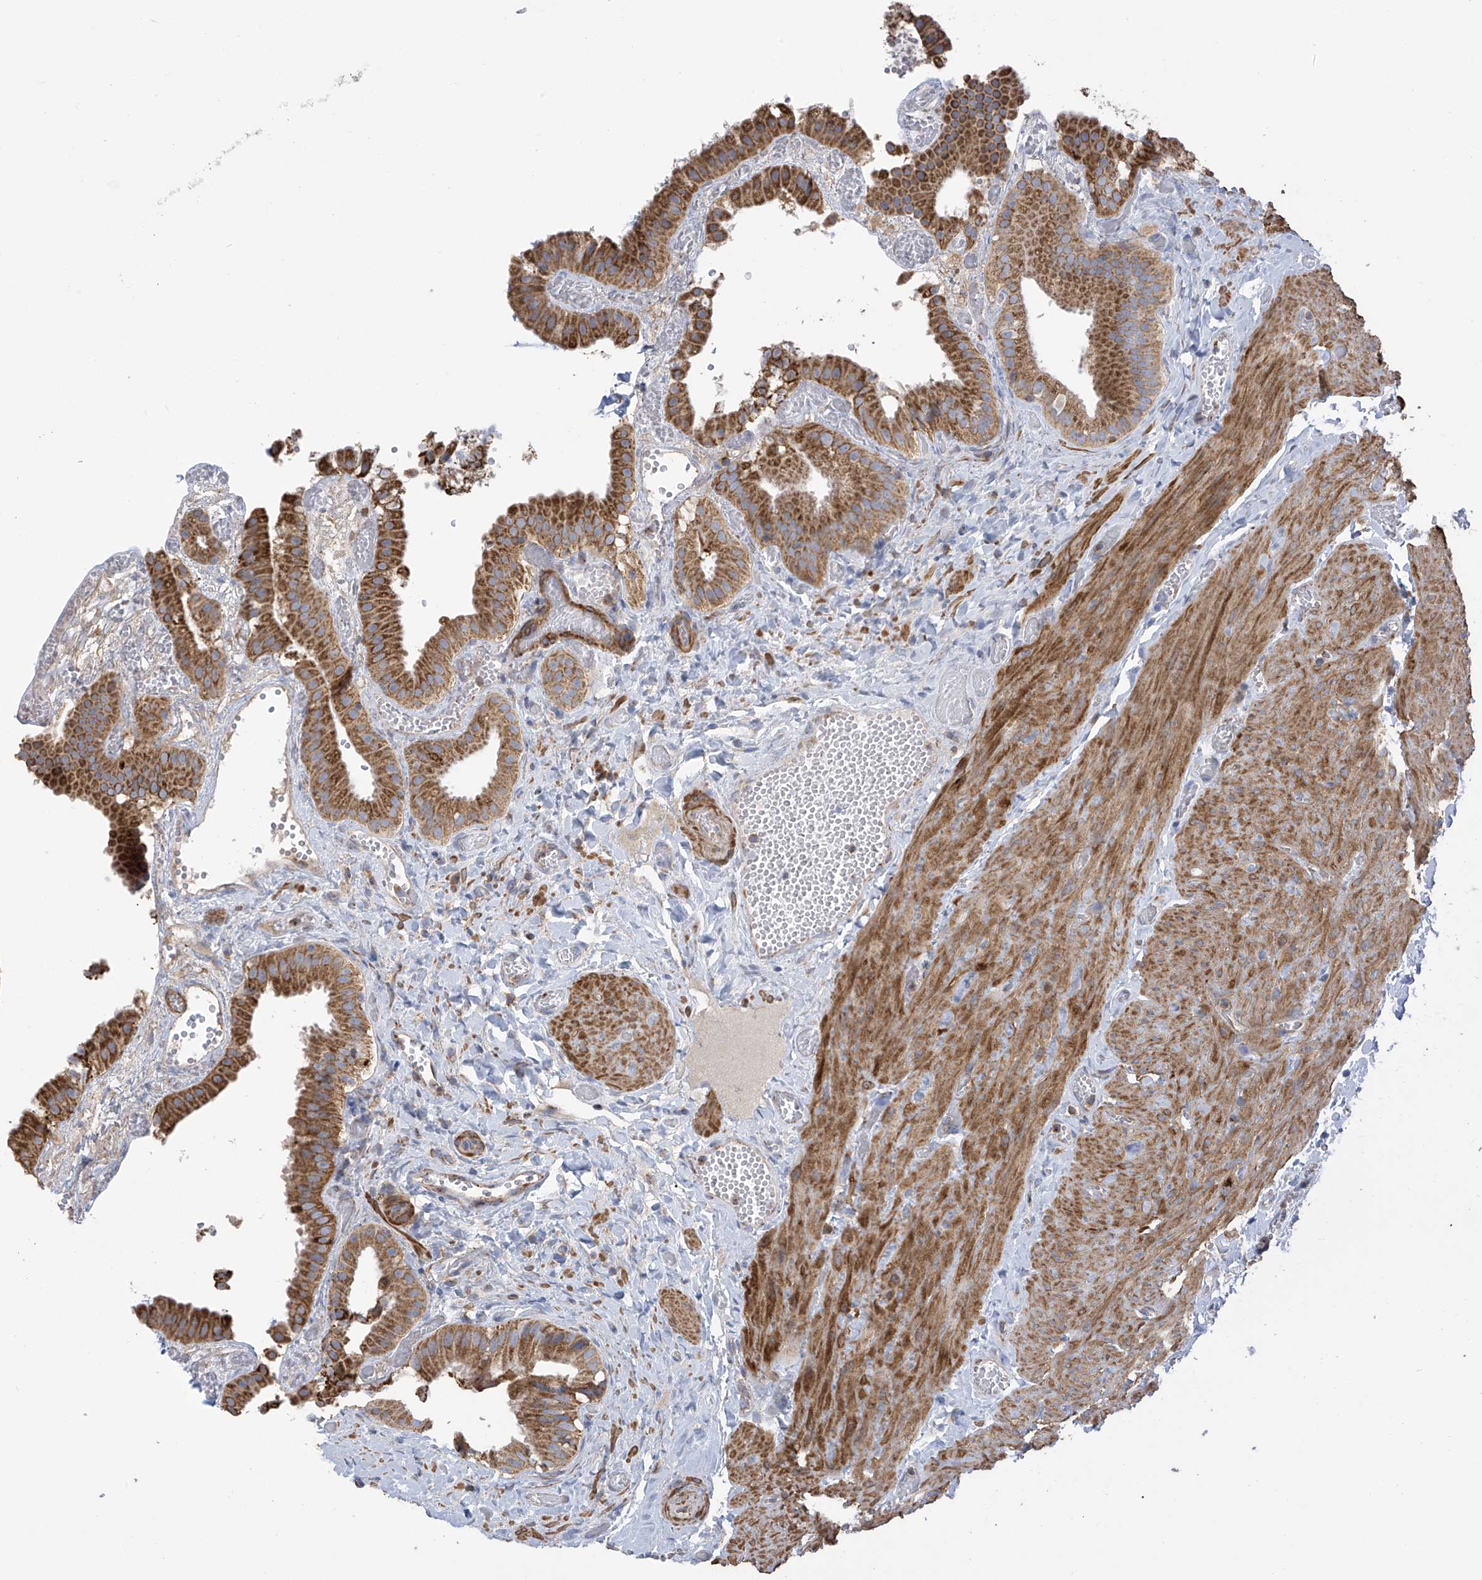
{"staining": {"intensity": "strong", "quantity": "25%-75%", "location": "cytoplasmic/membranous"}, "tissue": "gallbladder", "cell_type": "Glandular cells", "image_type": "normal", "snomed": [{"axis": "morphology", "description": "Normal tissue, NOS"}, {"axis": "topography", "description": "Gallbladder"}], "caption": "Brown immunohistochemical staining in unremarkable human gallbladder exhibits strong cytoplasmic/membranous positivity in about 25%-75% of glandular cells.", "gene": "ITM2B", "patient": {"sex": "female", "age": 64}}